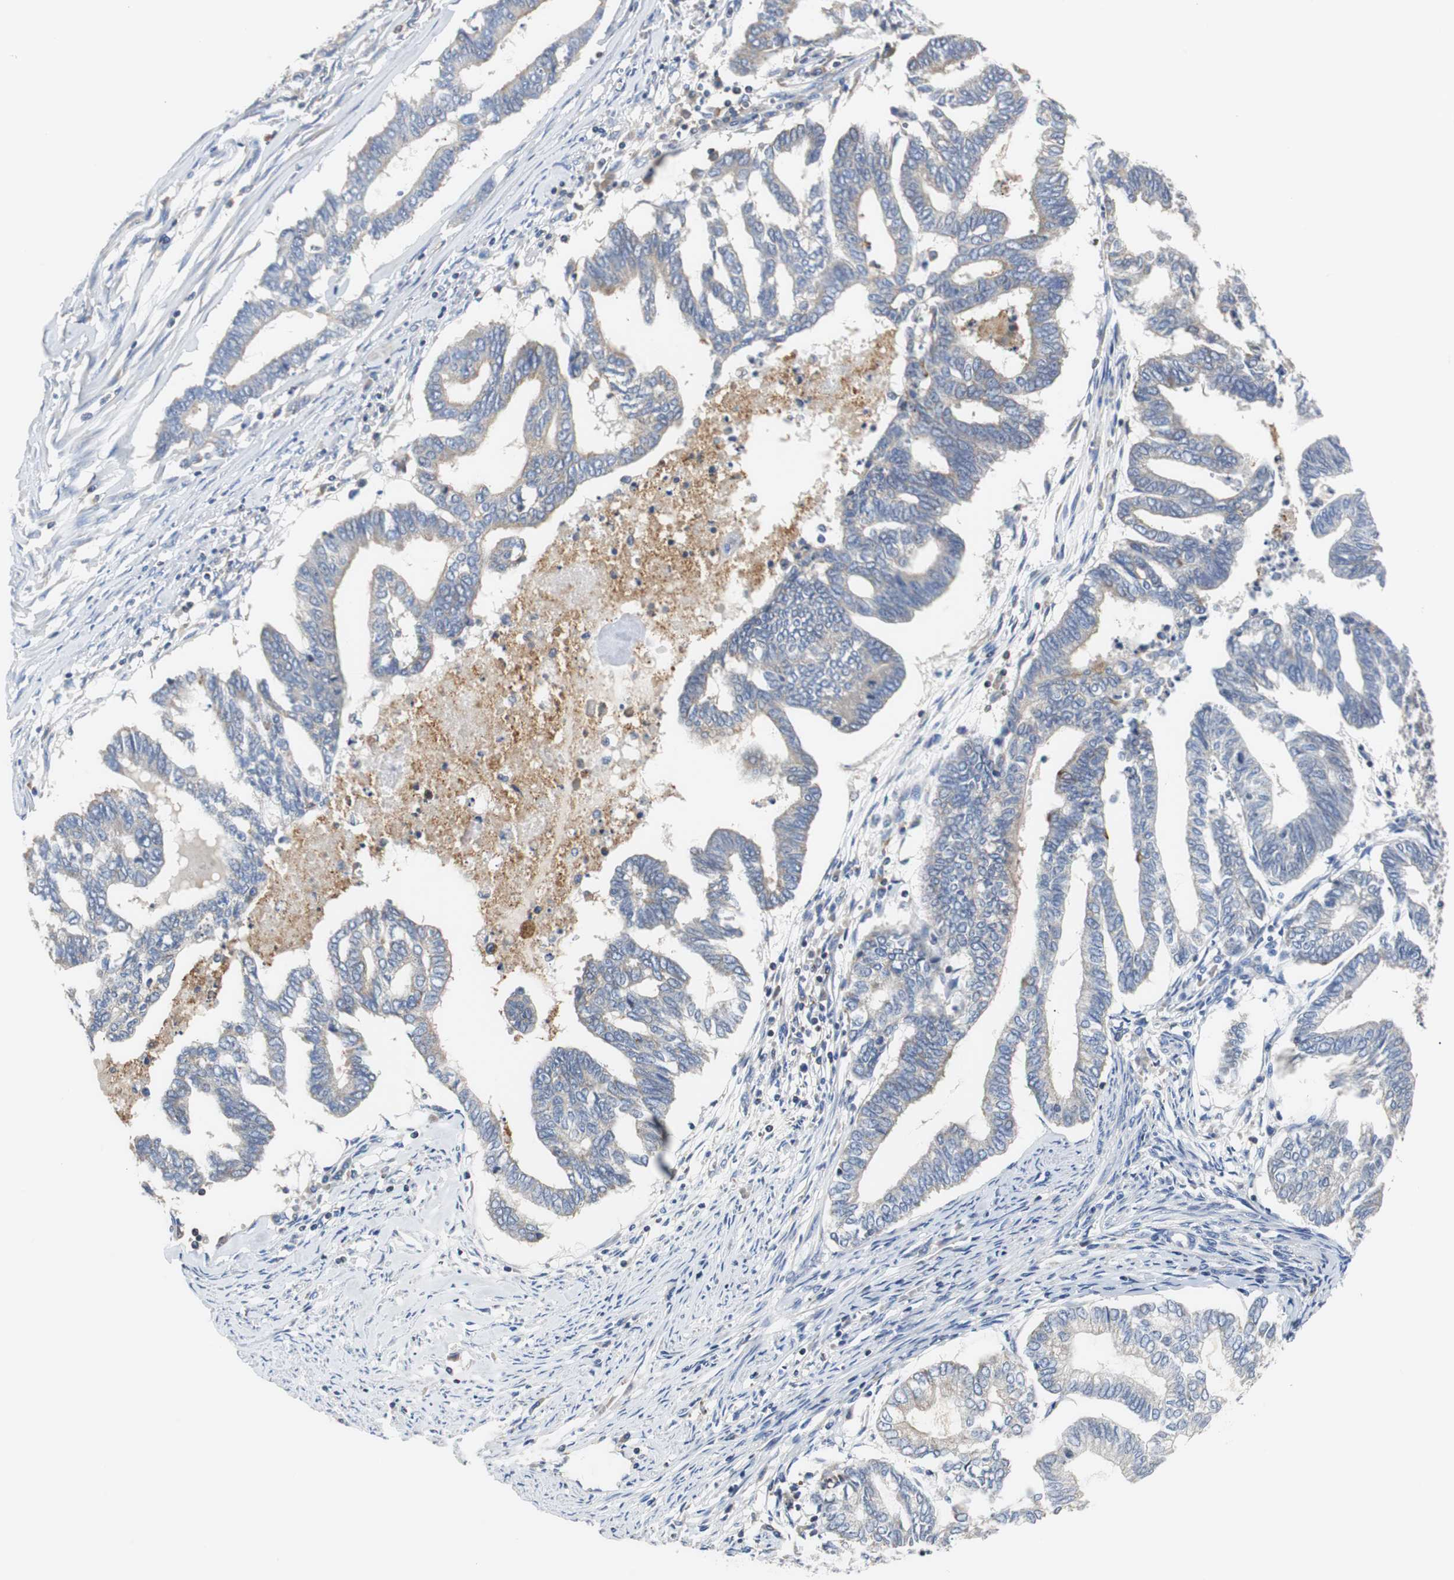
{"staining": {"intensity": "weak", "quantity": "25%-75%", "location": "cytoplasmic/membranous"}, "tissue": "endometrial cancer", "cell_type": "Tumor cells", "image_type": "cancer", "snomed": [{"axis": "morphology", "description": "Adenocarcinoma, NOS"}, {"axis": "topography", "description": "Endometrium"}], "caption": "Endometrial cancer (adenocarcinoma) was stained to show a protein in brown. There is low levels of weak cytoplasmic/membranous staining in about 25%-75% of tumor cells.", "gene": "VAMP8", "patient": {"sex": "female", "age": 79}}